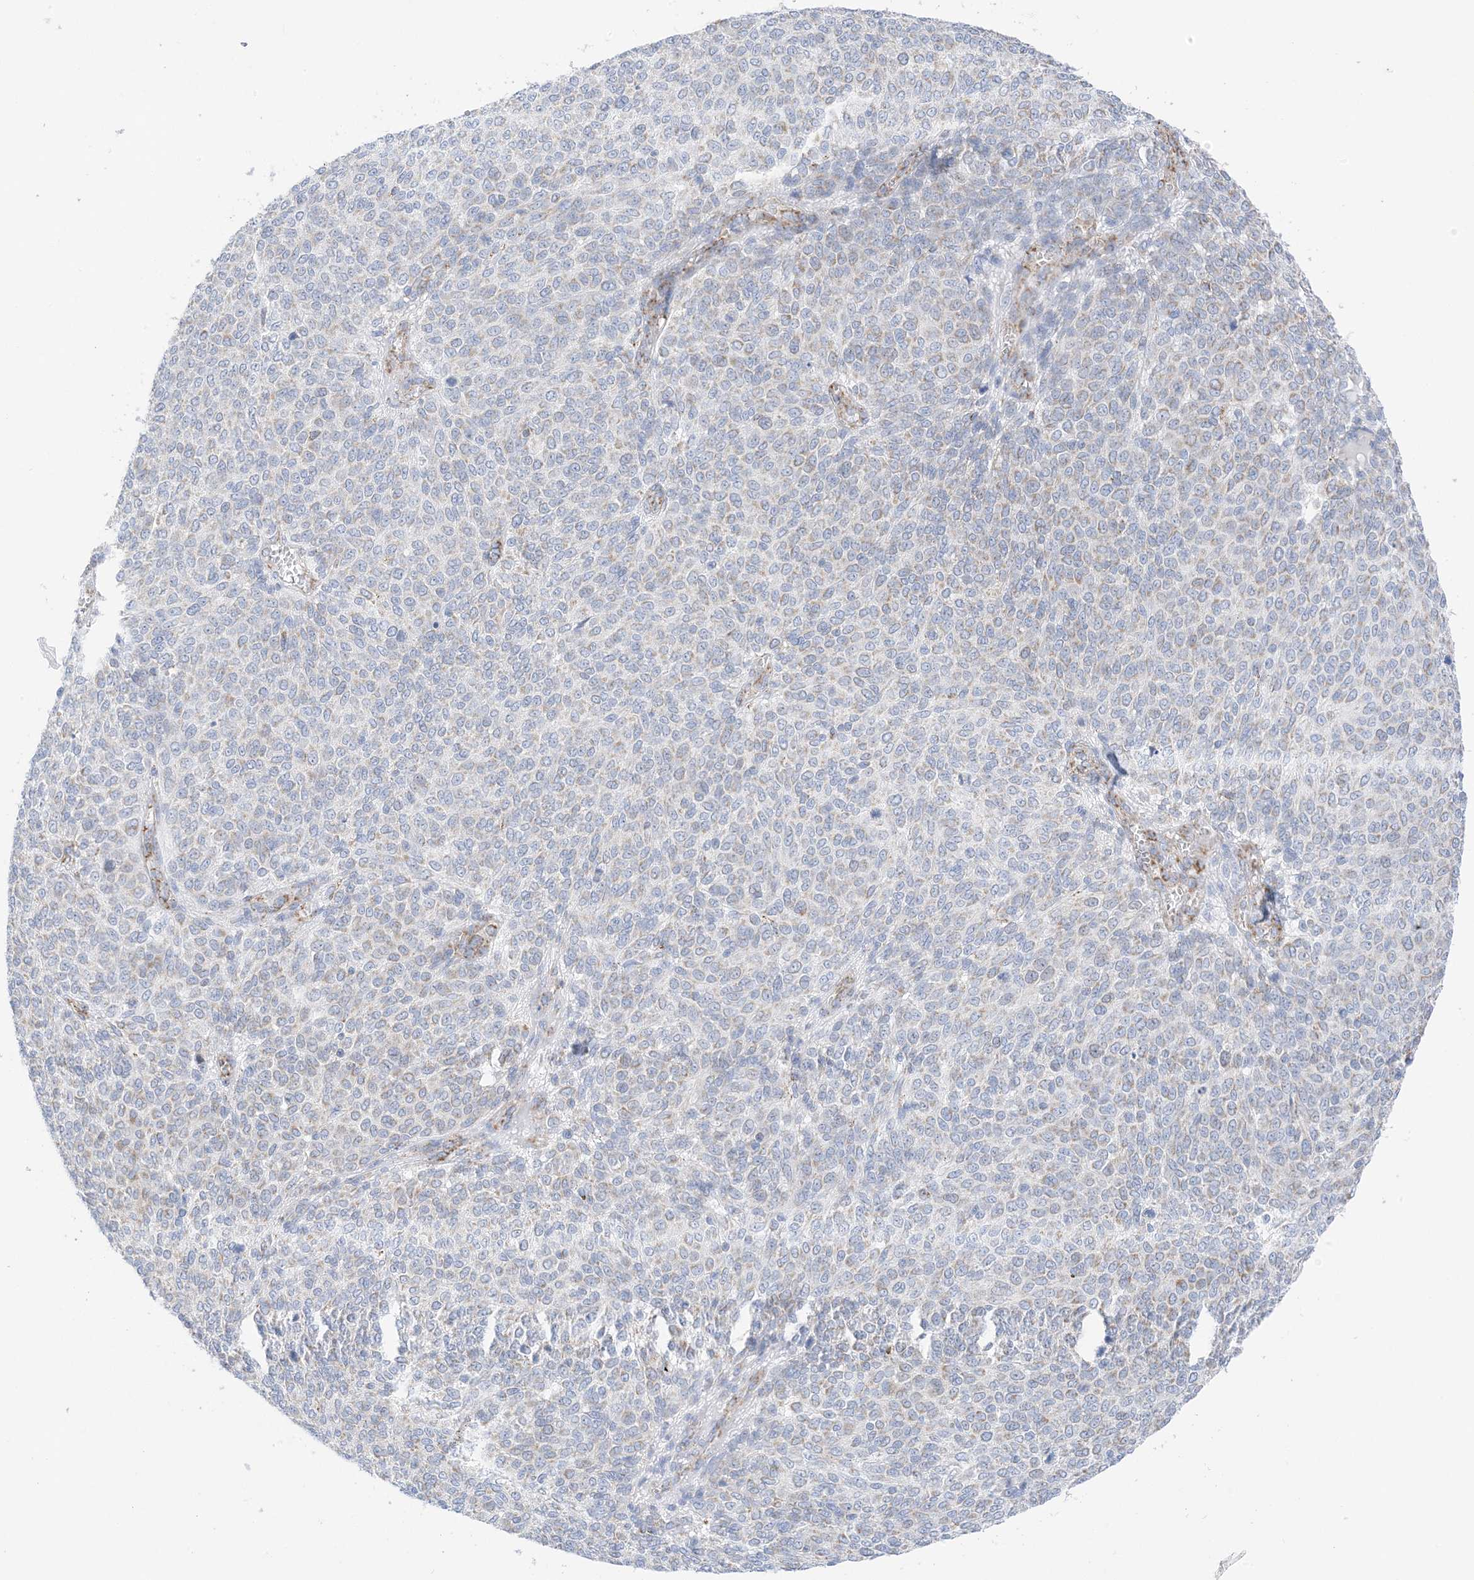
{"staining": {"intensity": "negative", "quantity": "none", "location": "none"}, "tissue": "melanoma", "cell_type": "Tumor cells", "image_type": "cancer", "snomed": [{"axis": "morphology", "description": "Malignant melanoma, NOS"}, {"axis": "topography", "description": "Skin"}], "caption": "The immunohistochemistry histopathology image has no significant expression in tumor cells of malignant melanoma tissue.", "gene": "CAPN13", "patient": {"sex": "male", "age": 73}}